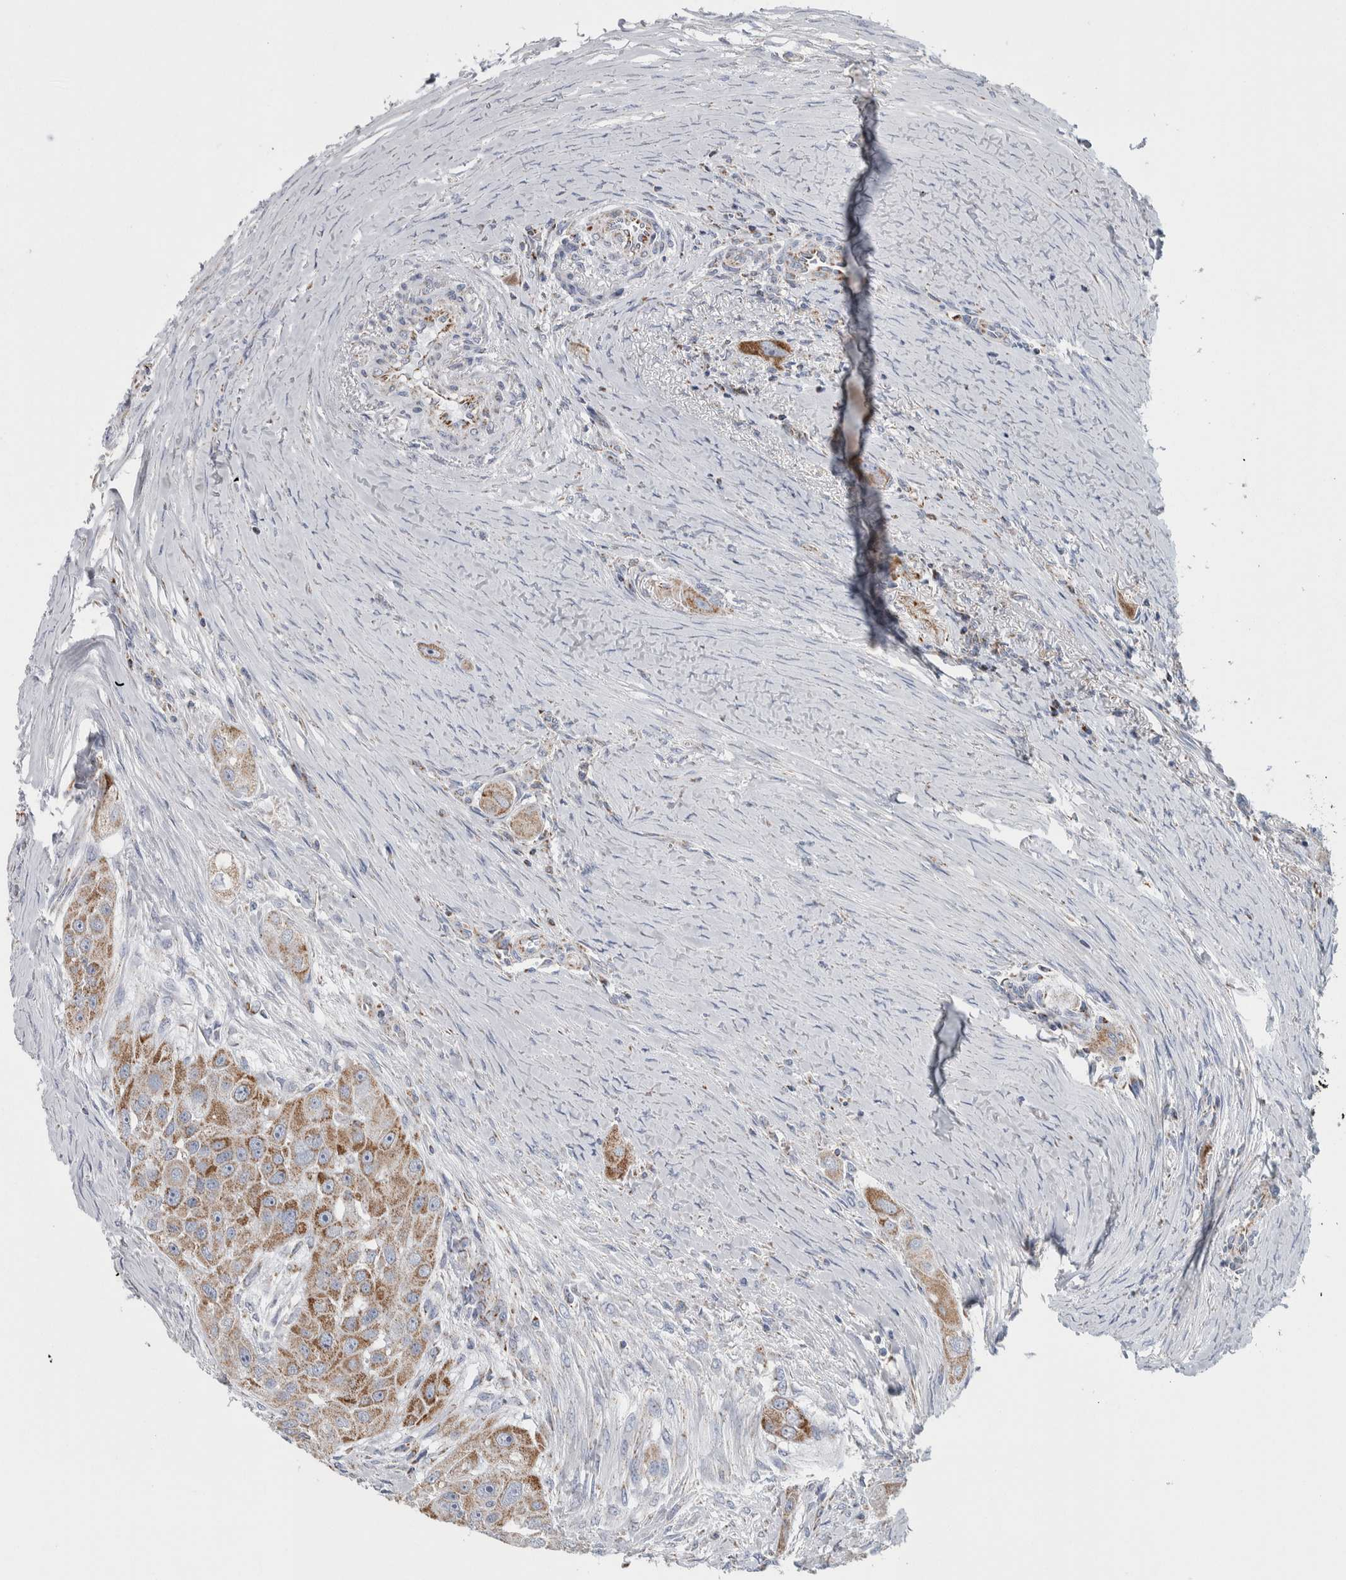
{"staining": {"intensity": "moderate", "quantity": ">75%", "location": "cytoplasmic/membranous"}, "tissue": "head and neck cancer", "cell_type": "Tumor cells", "image_type": "cancer", "snomed": [{"axis": "morphology", "description": "Normal tissue, NOS"}, {"axis": "morphology", "description": "Squamous cell carcinoma, NOS"}, {"axis": "topography", "description": "Skeletal muscle"}, {"axis": "topography", "description": "Head-Neck"}], "caption": "Head and neck cancer (squamous cell carcinoma) tissue demonstrates moderate cytoplasmic/membranous expression in approximately >75% of tumor cells", "gene": "ETFA", "patient": {"sex": "male", "age": 51}}